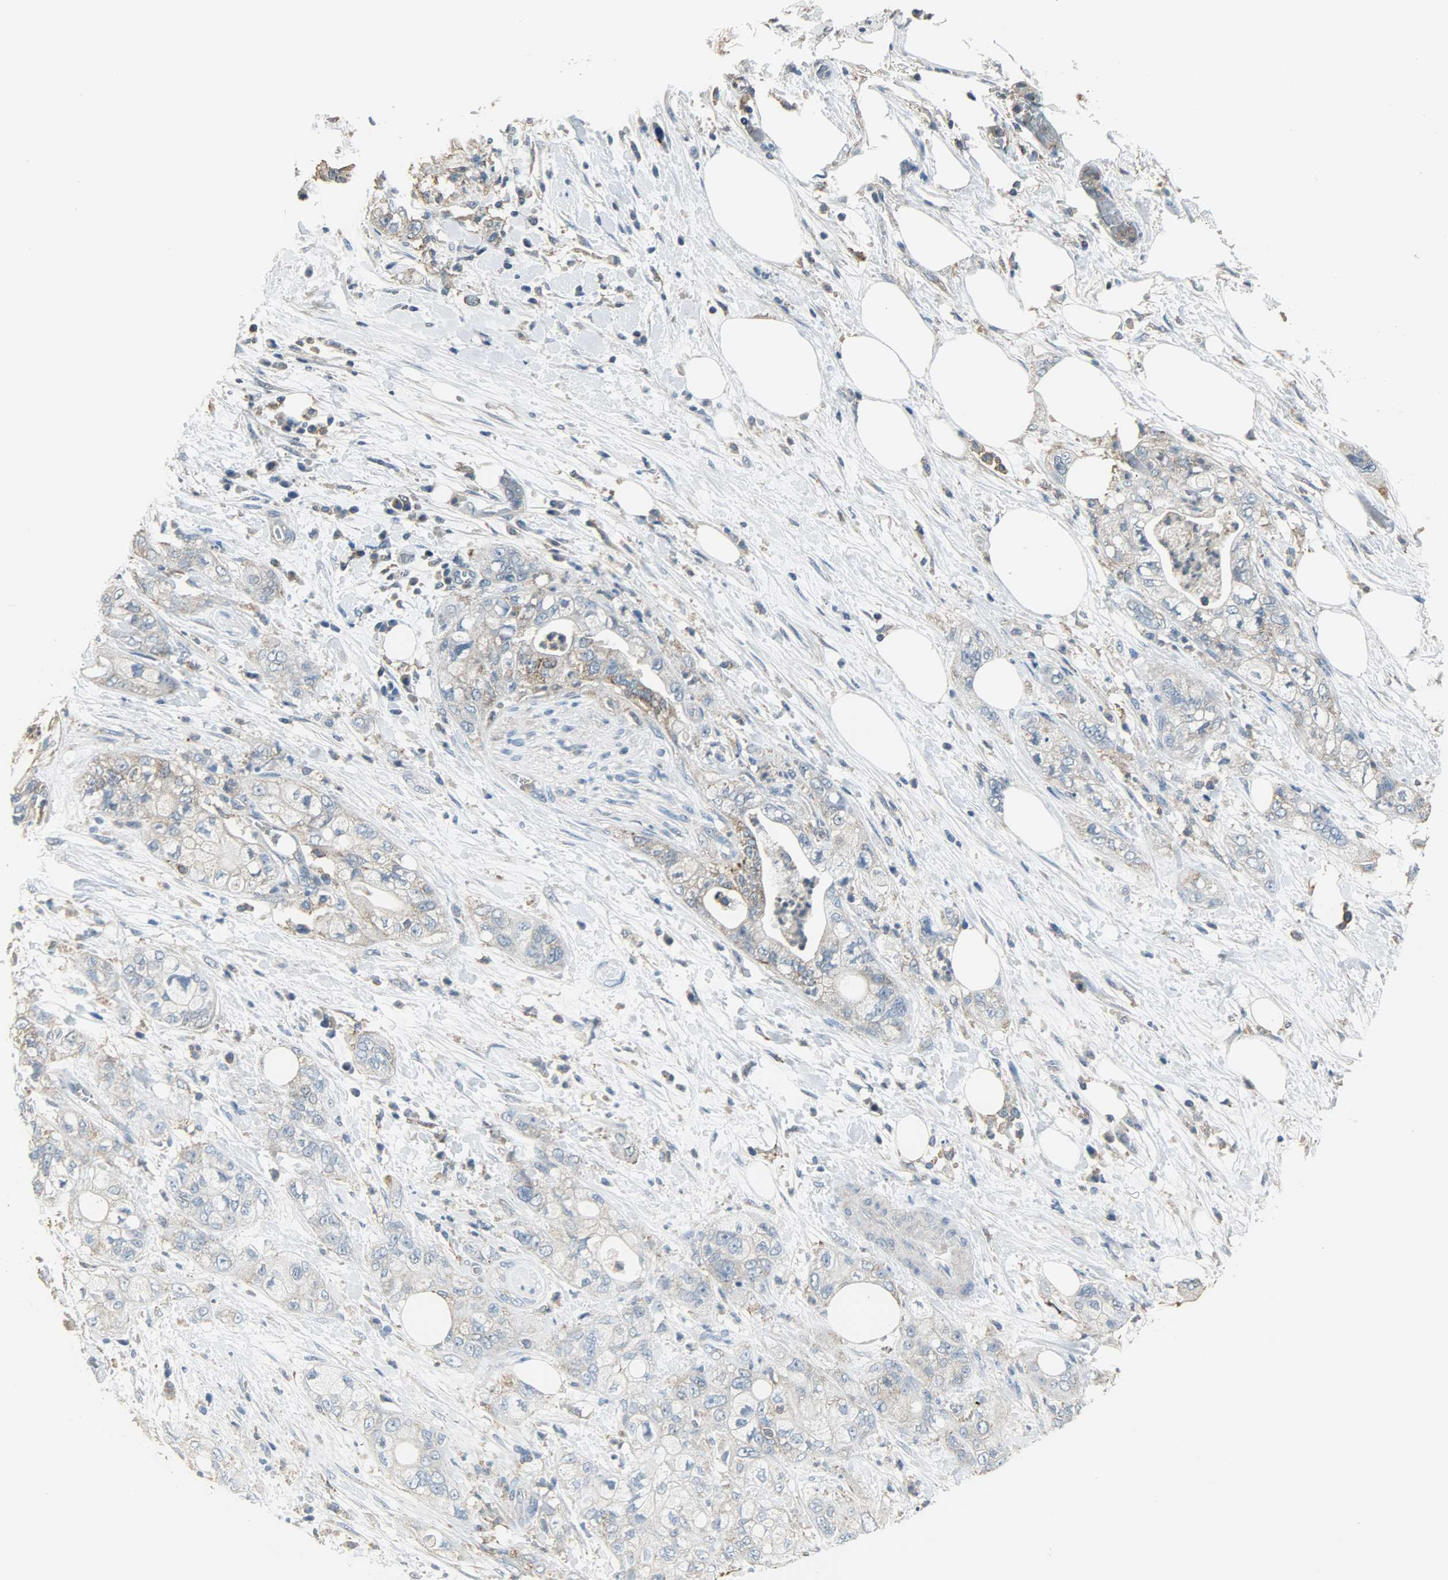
{"staining": {"intensity": "weak", "quantity": ">75%", "location": "cytoplasmic/membranous"}, "tissue": "pancreatic cancer", "cell_type": "Tumor cells", "image_type": "cancer", "snomed": [{"axis": "morphology", "description": "Adenocarcinoma, NOS"}, {"axis": "topography", "description": "Pancreas"}], "caption": "Human pancreatic cancer stained with a protein marker exhibits weak staining in tumor cells.", "gene": "DNAJA4", "patient": {"sex": "male", "age": 70}}